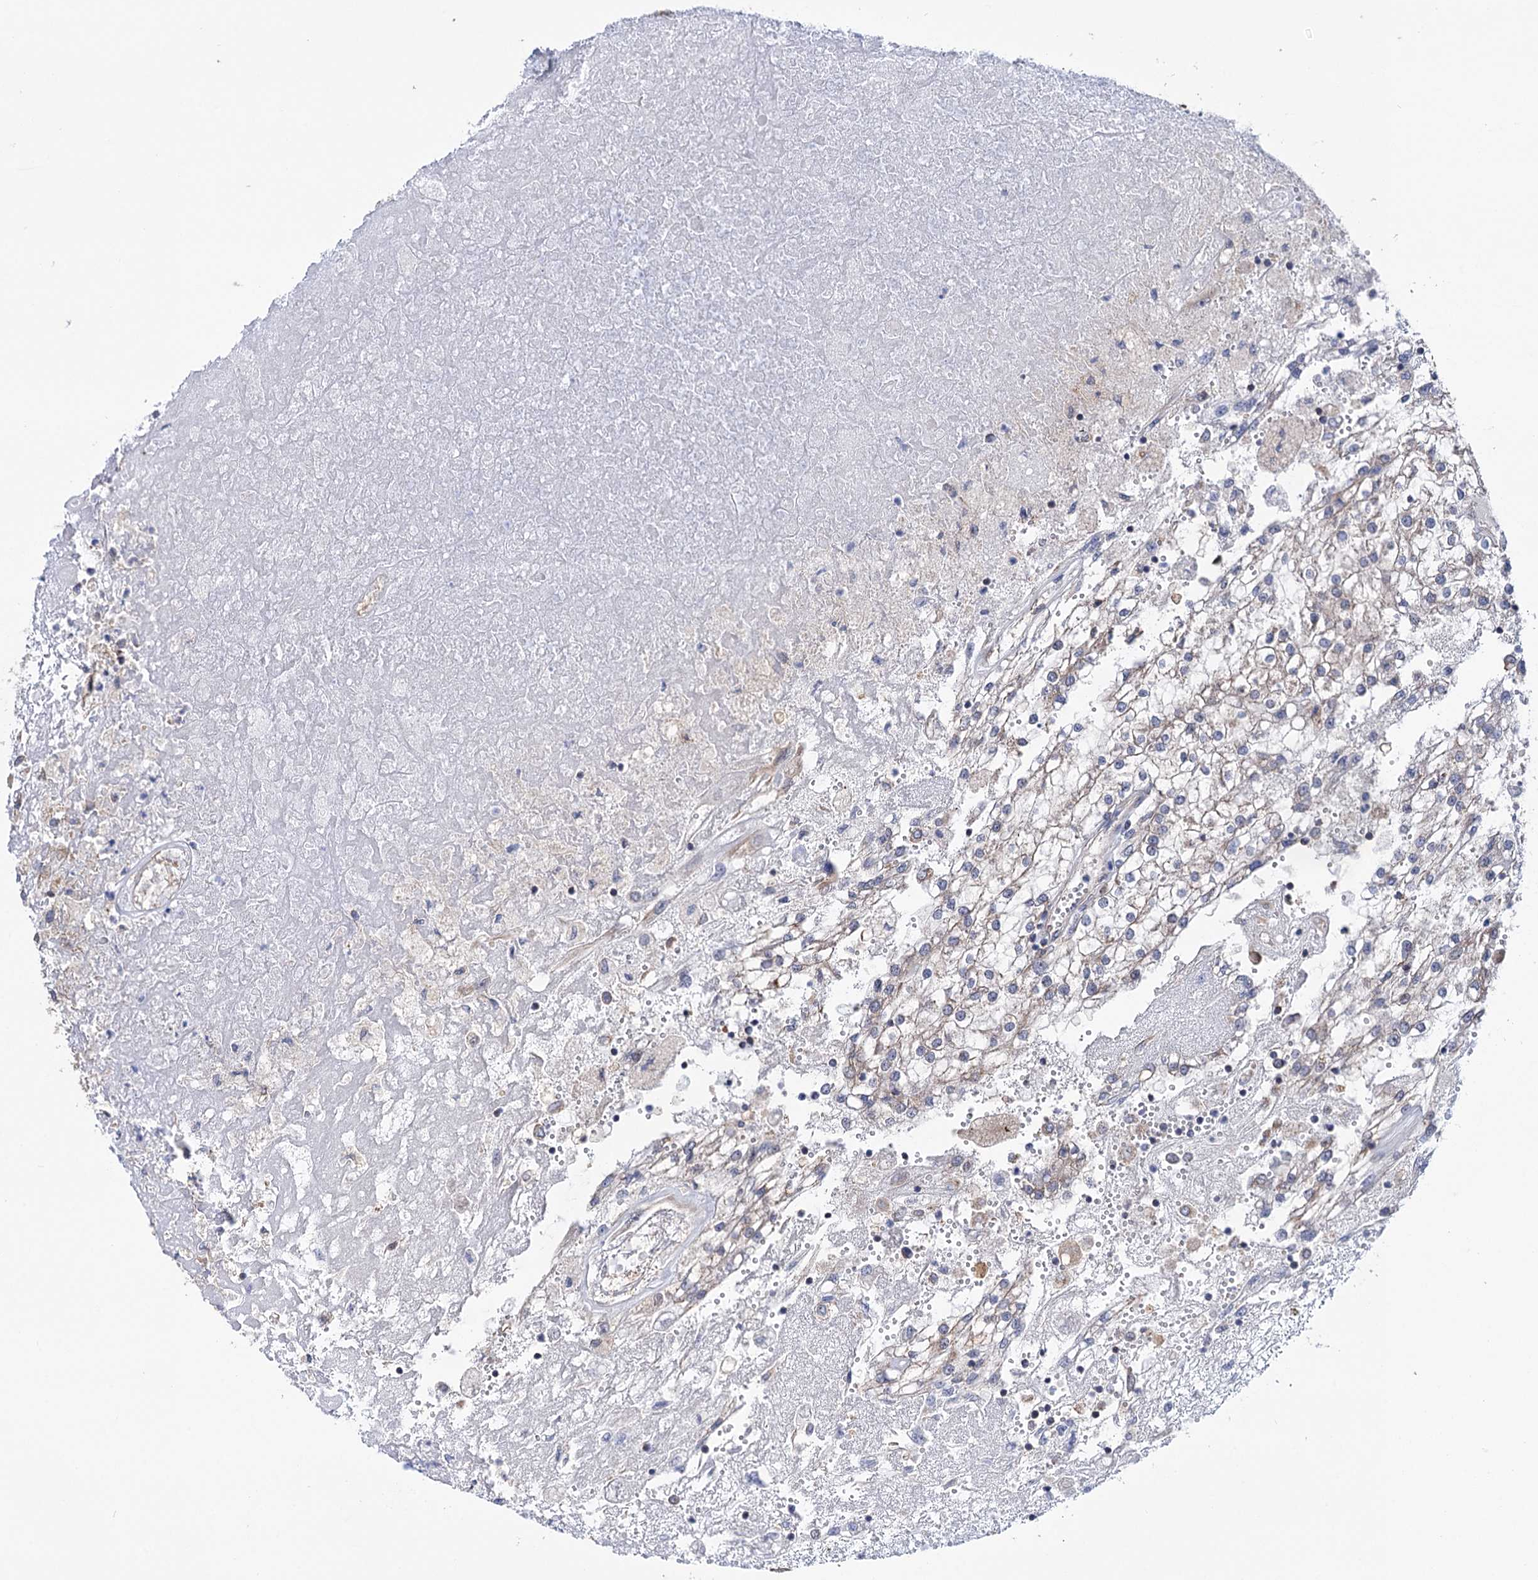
{"staining": {"intensity": "negative", "quantity": "none", "location": "none"}, "tissue": "renal cancer", "cell_type": "Tumor cells", "image_type": "cancer", "snomed": [{"axis": "morphology", "description": "Adenocarcinoma, NOS"}, {"axis": "topography", "description": "Kidney"}], "caption": "The immunohistochemistry micrograph has no significant expression in tumor cells of renal cancer tissue. Brightfield microscopy of immunohistochemistry (IHC) stained with DAB (brown) and hematoxylin (blue), captured at high magnification.", "gene": "SUCLA2", "patient": {"sex": "female", "age": 52}}